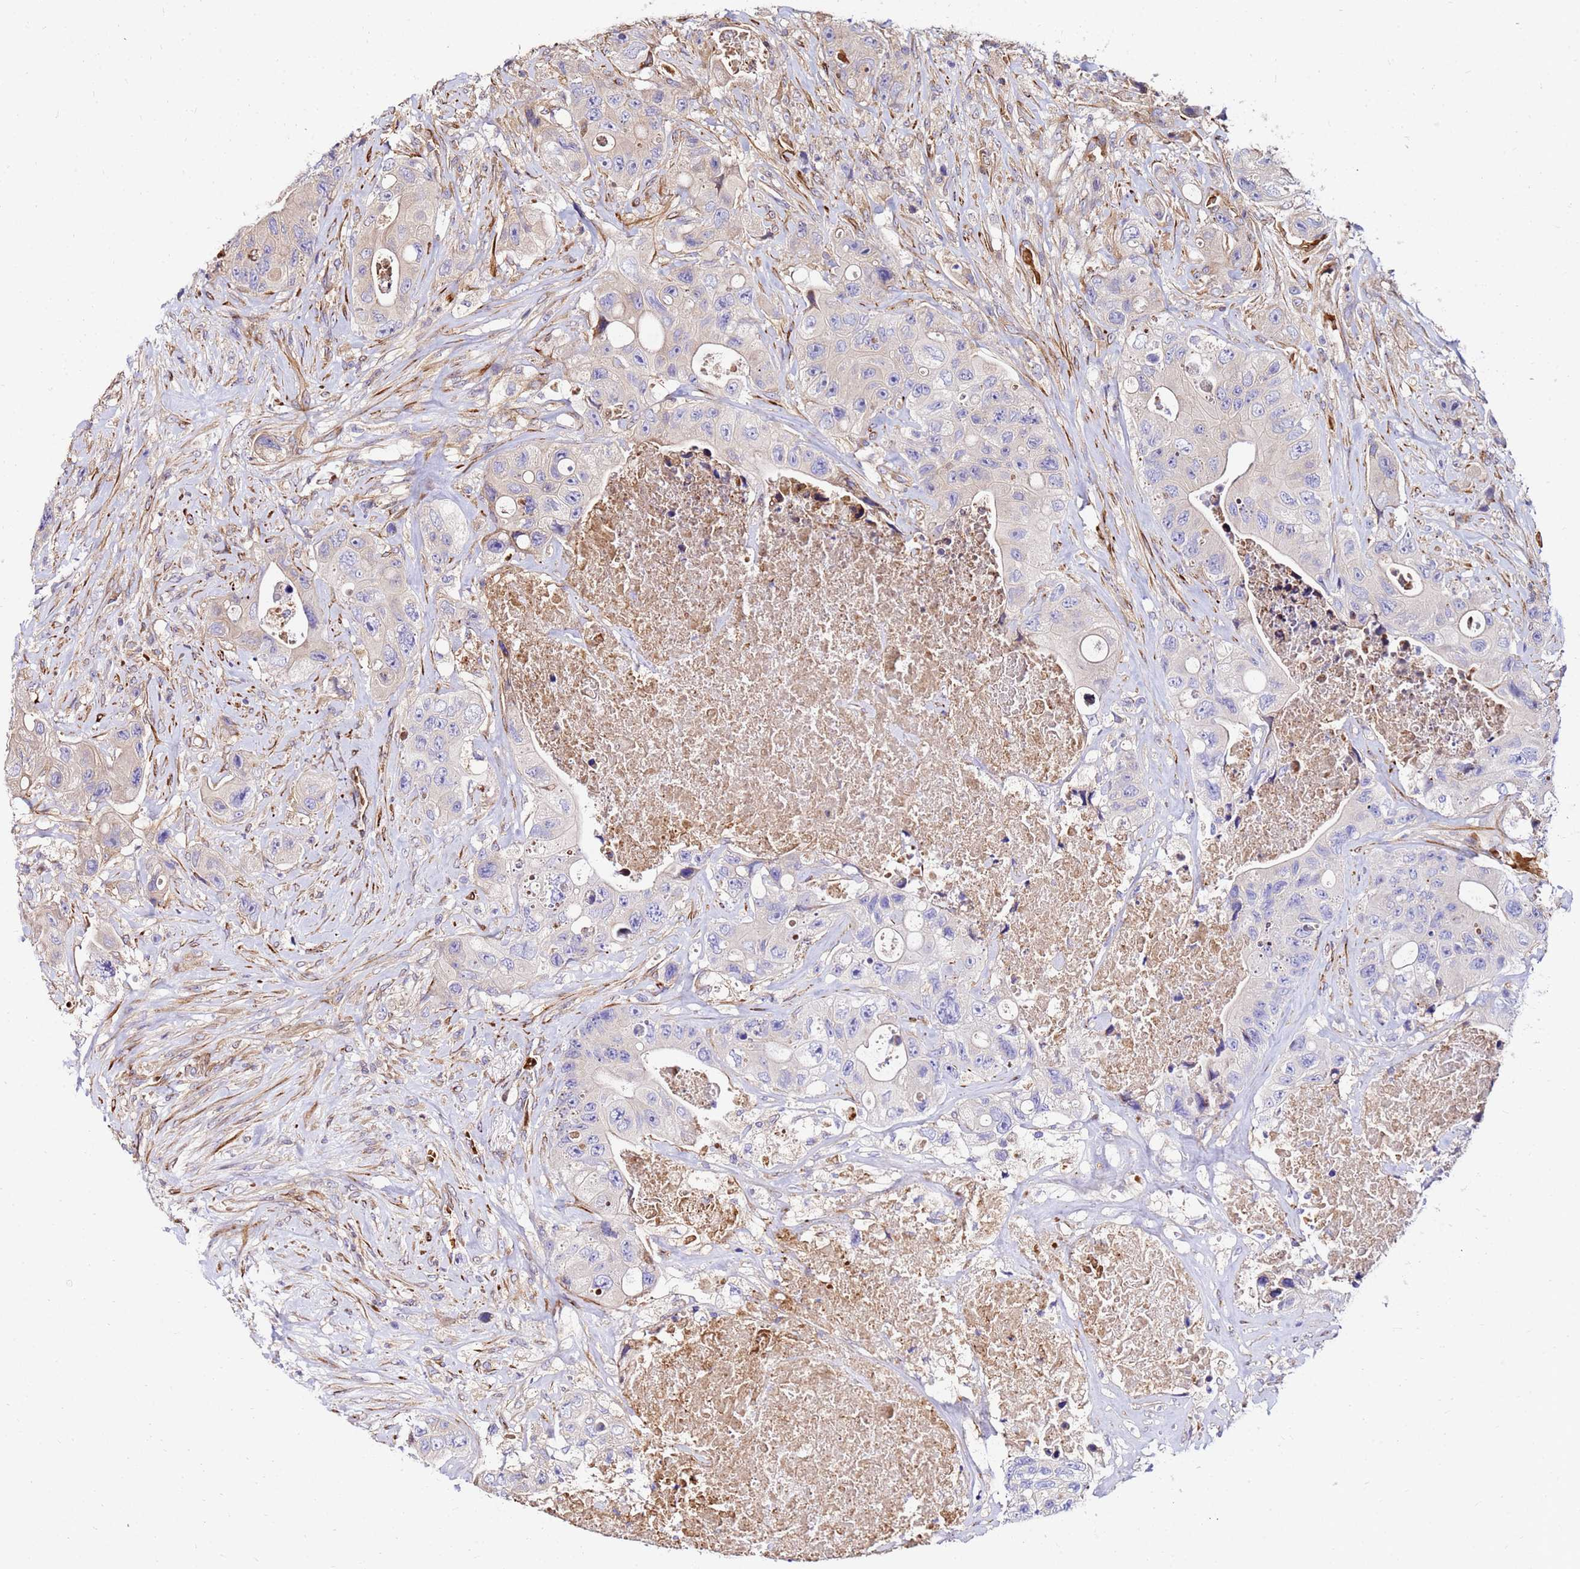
{"staining": {"intensity": "weak", "quantity": "25%-75%", "location": "cytoplasmic/membranous"}, "tissue": "colorectal cancer", "cell_type": "Tumor cells", "image_type": "cancer", "snomed": [{"axis": "morphology", "description": "Adenocarcinoma, NOS"}, {"axis": "topography", "description": "Colon"}], "caption": "This photomicrograph demonstrates immunohistochemistry staining of adenocarcinoma (colorectal), with low weak cytoplasmic/membranous expression in about 25%-75% of tumor cells.", "gene": "WWC2", "patient": {"sex": "female", "age": 46}}